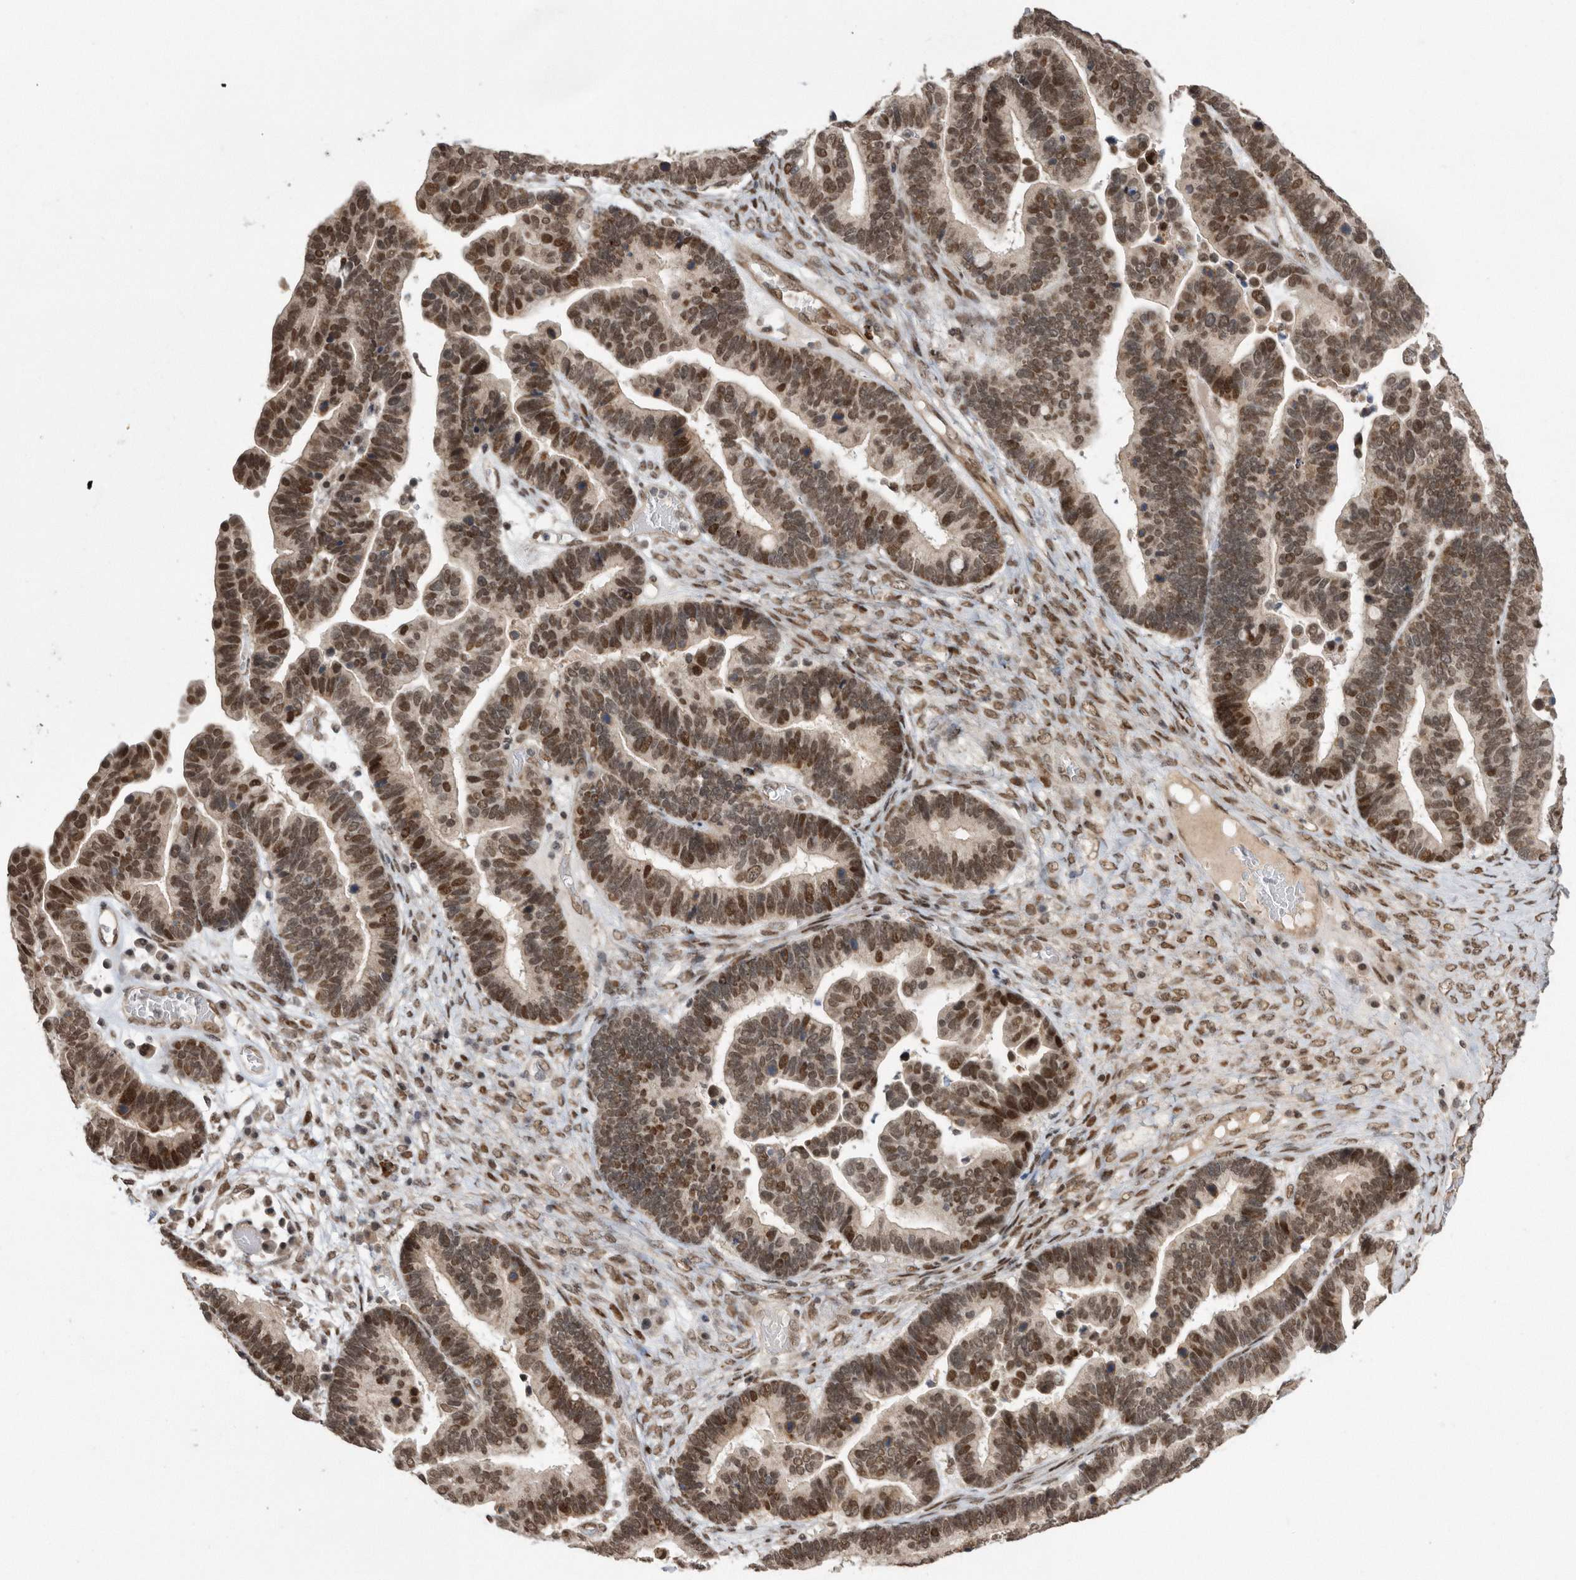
{"staining": {"intensity": "strong", "quantity": ">75%", "location": "cytoplasmic/membranous,nuclear"}, "tissue": "ovarian cancer", "cell_type": "Tumor cells", "image_type": "cancer", "snomed": [{"axis": "morphology", "description": "Cystadenocarcinoma, serous, NOS"}, {"axis": "topography", "description": "Ovary"}], "caption": "Immunohistochemistry micrograph of neoplastic tissue: human ovarian cancer (serous cystadenocarcinoma) stained using immunohistochemistry (IHC) shows high levels of strong protein expression localized specifically in the cytoplasmic/membranous and nuclear of tumor cells, appearing as a cytoplasmic/membranous and nuclear brown color.", "gene": "TDRD3", "patient": {"sex": "female", "age": 56}}